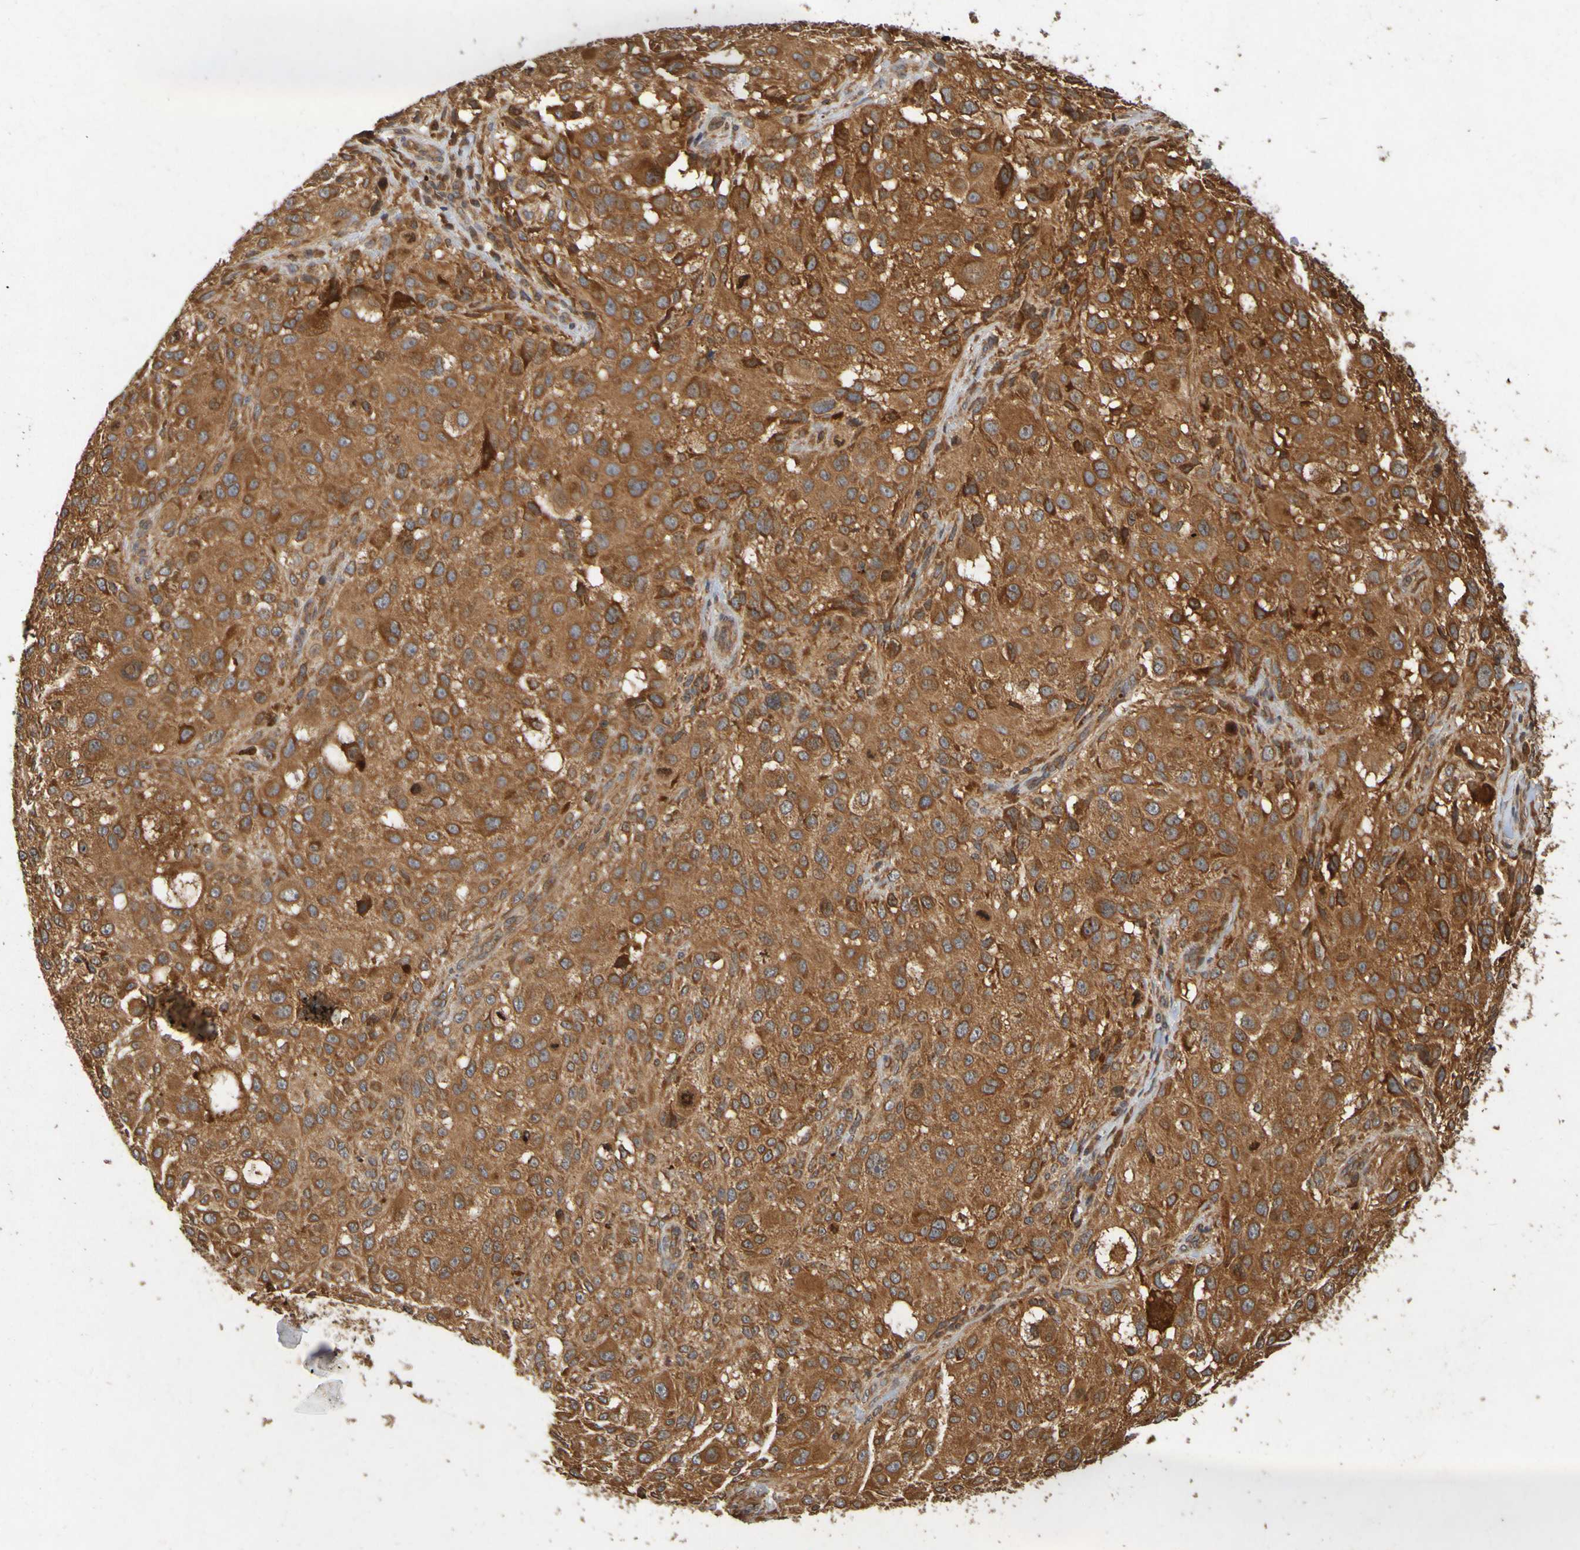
{"staining": {"intensity": "strong", "quantity": ">75%", "location": "cytoplasmic/membranous"}, "tissue": "melanoma", "cell_type": "Tumor cells", "image_type": "cancer", "snomed": [{"axis": "morphology", "description": "Necrosis, NOS"}, {"axis": "morphology", "description": "Malignant melanoma, NOS"}, {"axis": "topography", "description": "Skin"}], "caption": "A high amount of strong cytoplasmic/membranous staining is seen in approximately >75% of tumor cells in malignant melanoma tissue. The protein of interest is stained brown, and the nuclei are stained in blue (DAB (3,3'-diaminobenzidine) IHC with brightfield microscopy, high magnification).", "gene": "OCRL", "patient": {"sex": "female", "age": 87}}